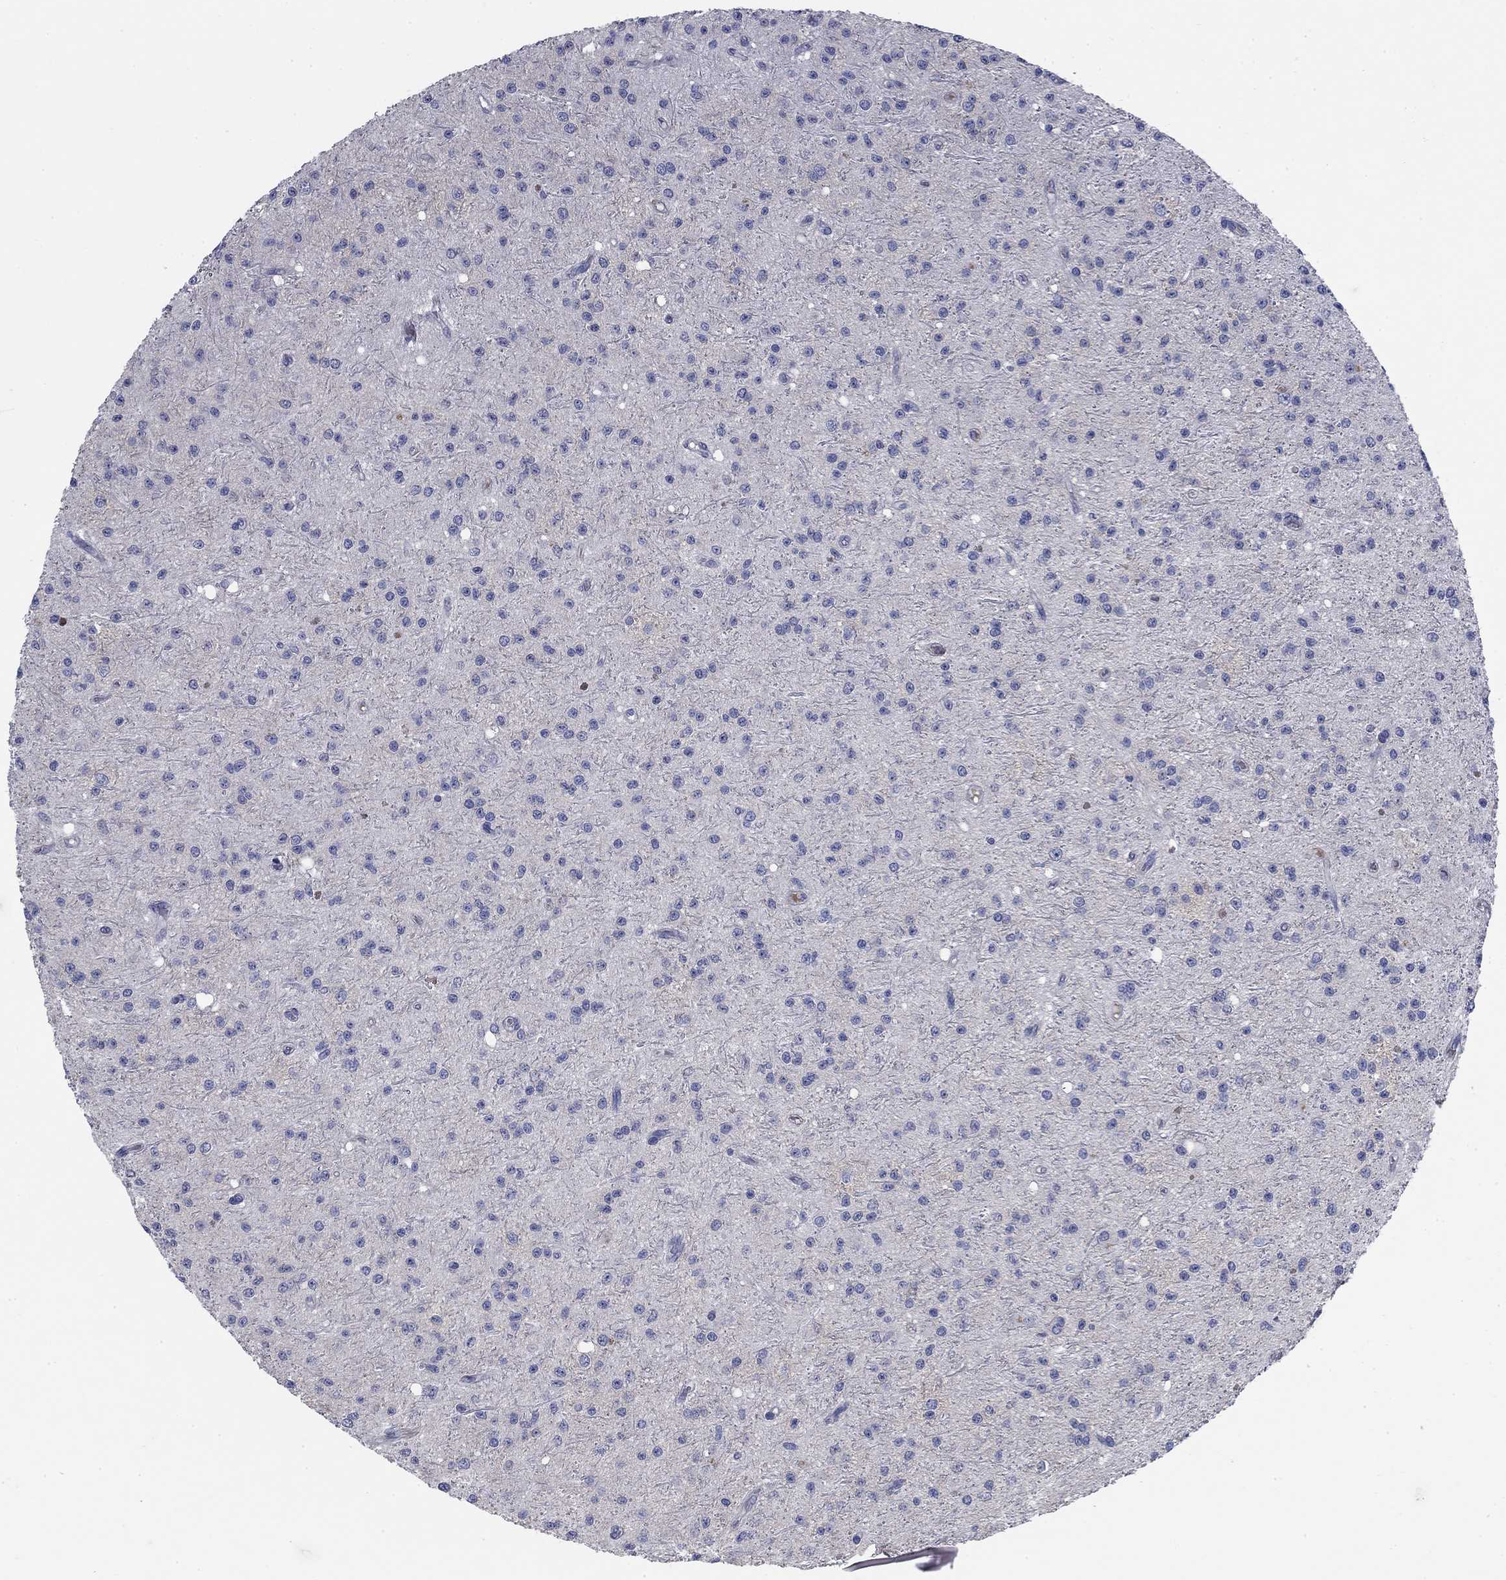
{"staining": {"intensity": "negative", "quantity": "none", "location": "none"}, "tissue": "glioma", "cell_type": "Tumor cells", "image_type": "cancer", "snomed": [{"axis": "morphology", "description": "Glioma, malignant, Low grade"}, {"axis": "topography", "description": "Brain"}], "caption": "There is no significant staining in tumor cells of glioma.", "gene": "TMEM249", "patient": {"sex": "male", "age": 27}}